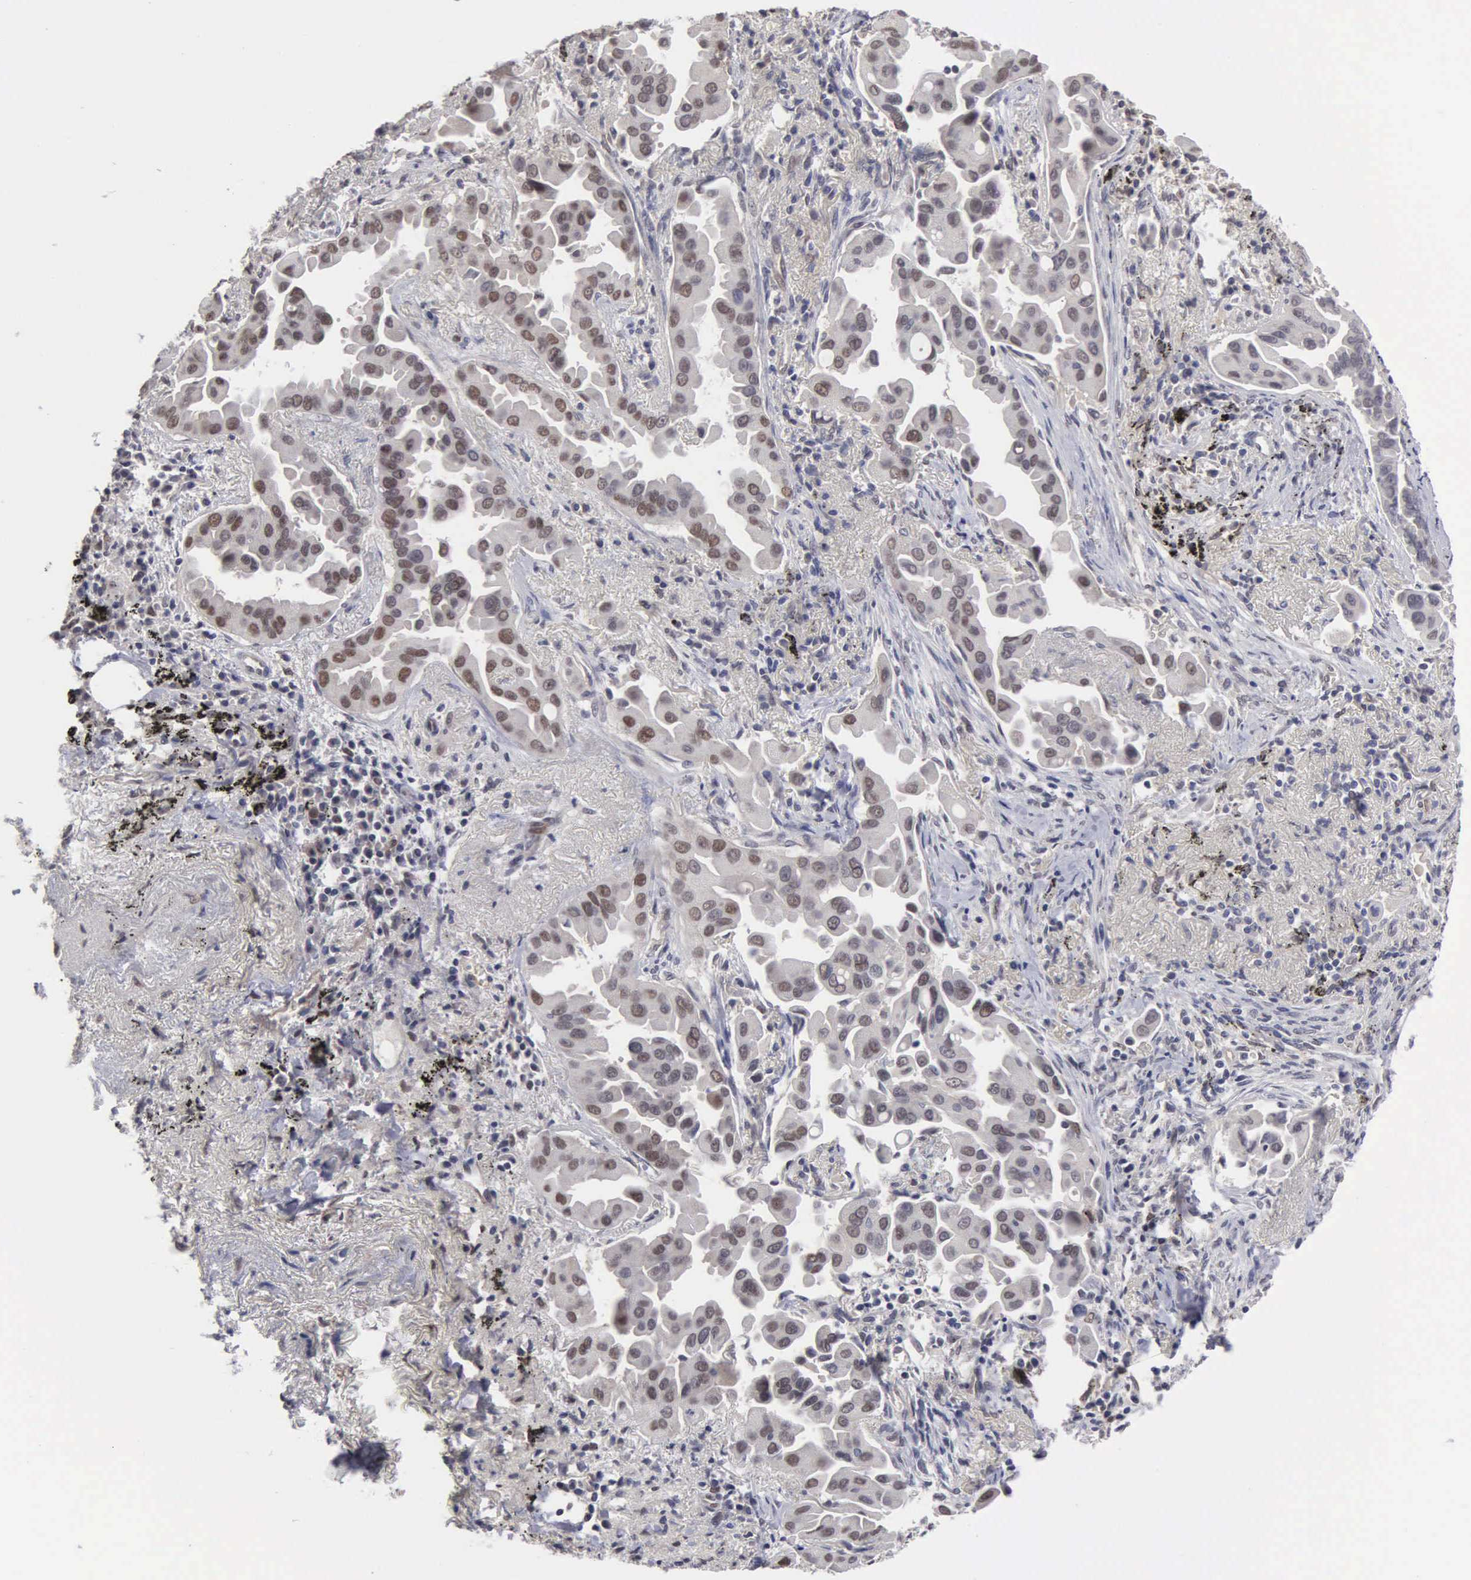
{"staining": {"intensity": "moderate", "quantity": ">75%", "location": "nuclear"}, "tissue": "lung cancer", "cell_type": "Tumor cells", "image_type": "cancer", "snomed": [{"axis": "morphology", "description": "Adenocarcinoma, NOS"}, {"axis": "topography", "description": "Lung"}], "caption": "Brown immunohistochemical staining in lung cancer shows moderate nuclear expression in approximately >75% of tumor cells. (IHC, brightfield microscopy, high magnification).", "gene": "ZBTB33", "patient": {"sex": "male", "age": 68}}